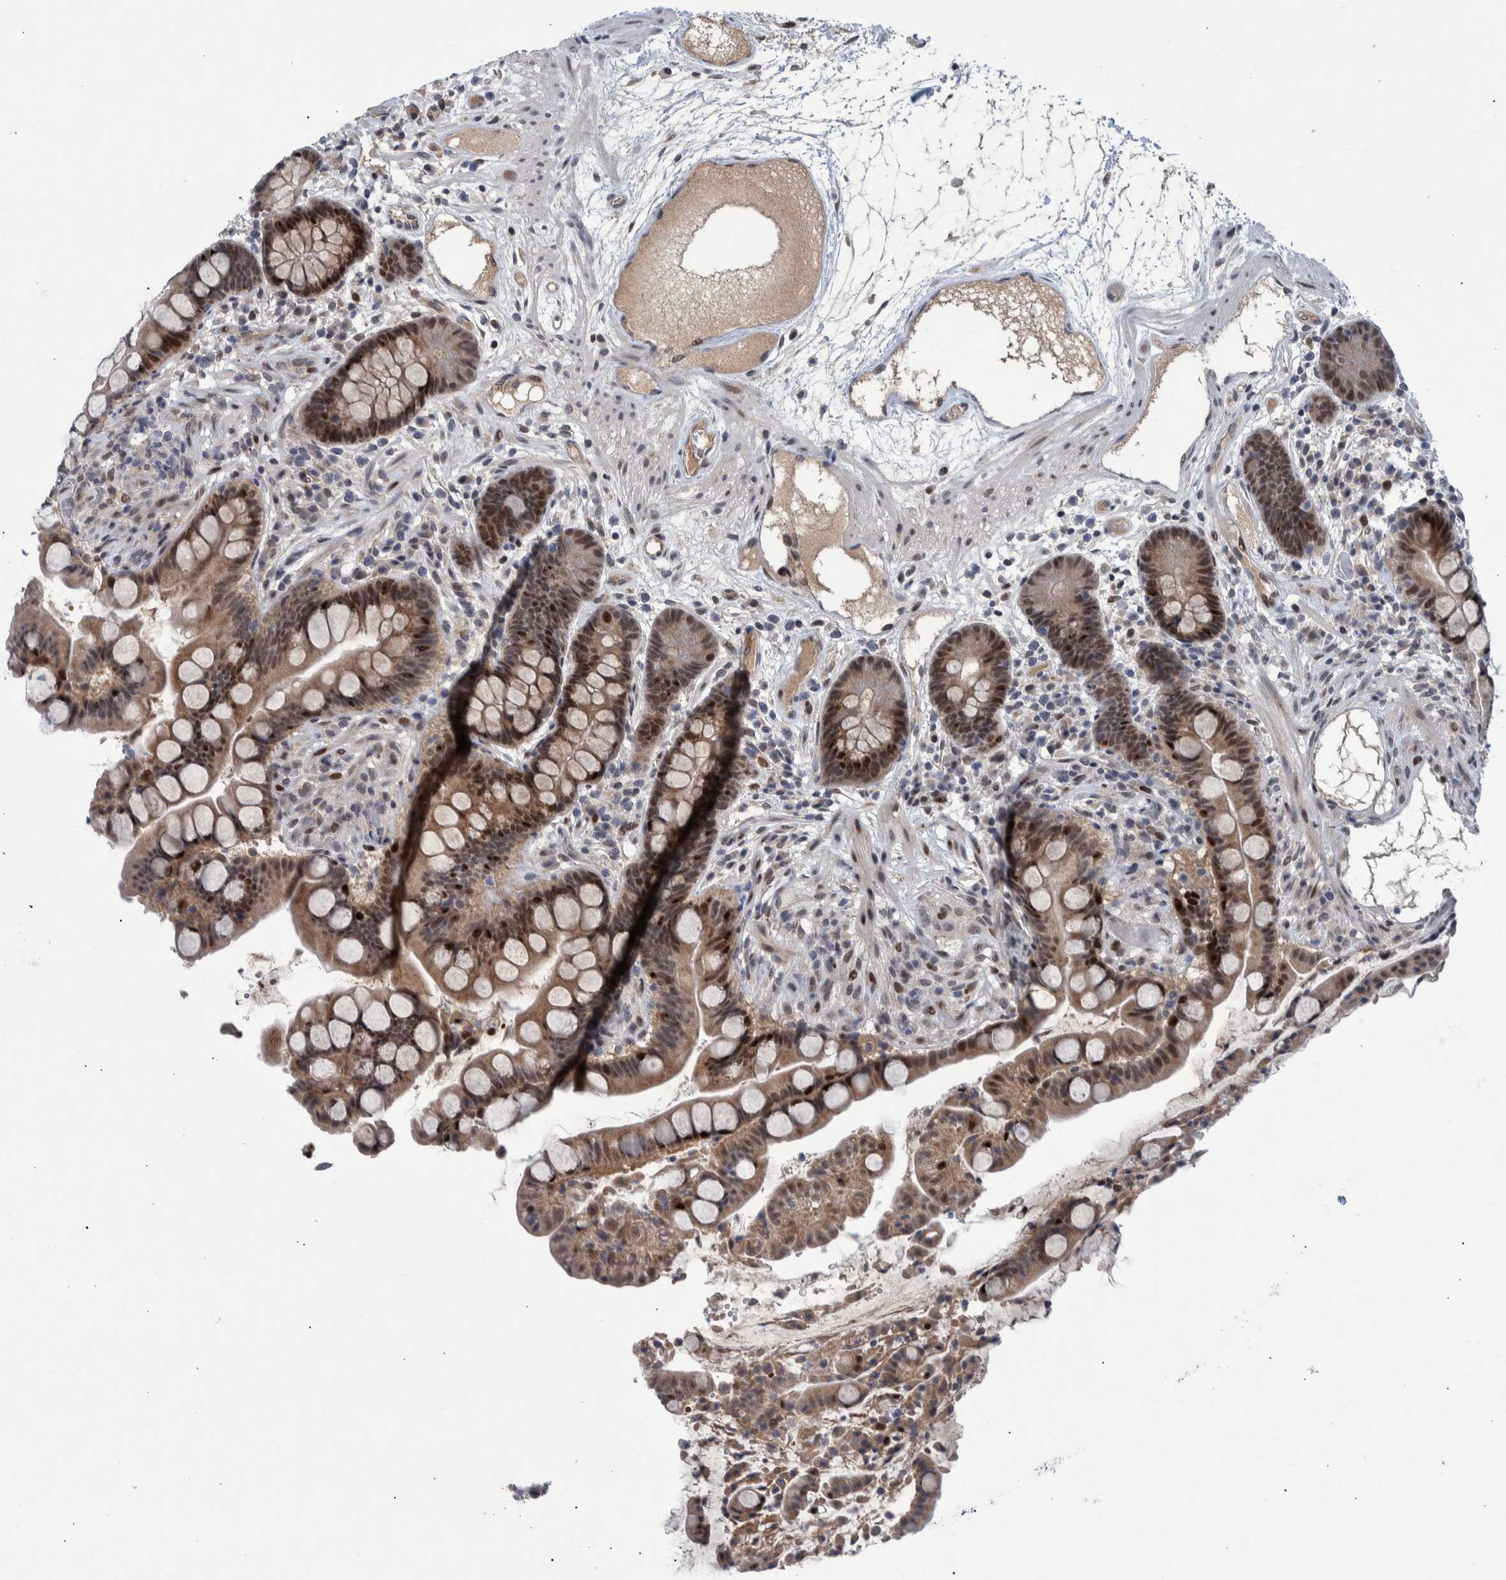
{"staining": {"intensity": "negative", "quantity": "none", "location": "none"}, "tissue": "colon", "cell_type": "Endothelial cells", "image_type": "normal", "snomed": [{"axis": "morphology", "description": "Normal tissue, NOS"}, {"axis": "topography", "description": "Colon"}], "caption": "This image is of normal colon stained with immunohistochemistry (IHC) to label a protein in brown with the nuclei are counter-stained blue. There is no staining in endothelial cells. (Stains: DAB (3,3'-diaminobenzidine) immunohistochemistry (IHC) with hematoxylin counter stain, Microscopy: brightfield microscopy at high magnification).", "gene": "ESRP1", "patient": {"sex": "male", "age": 73}}